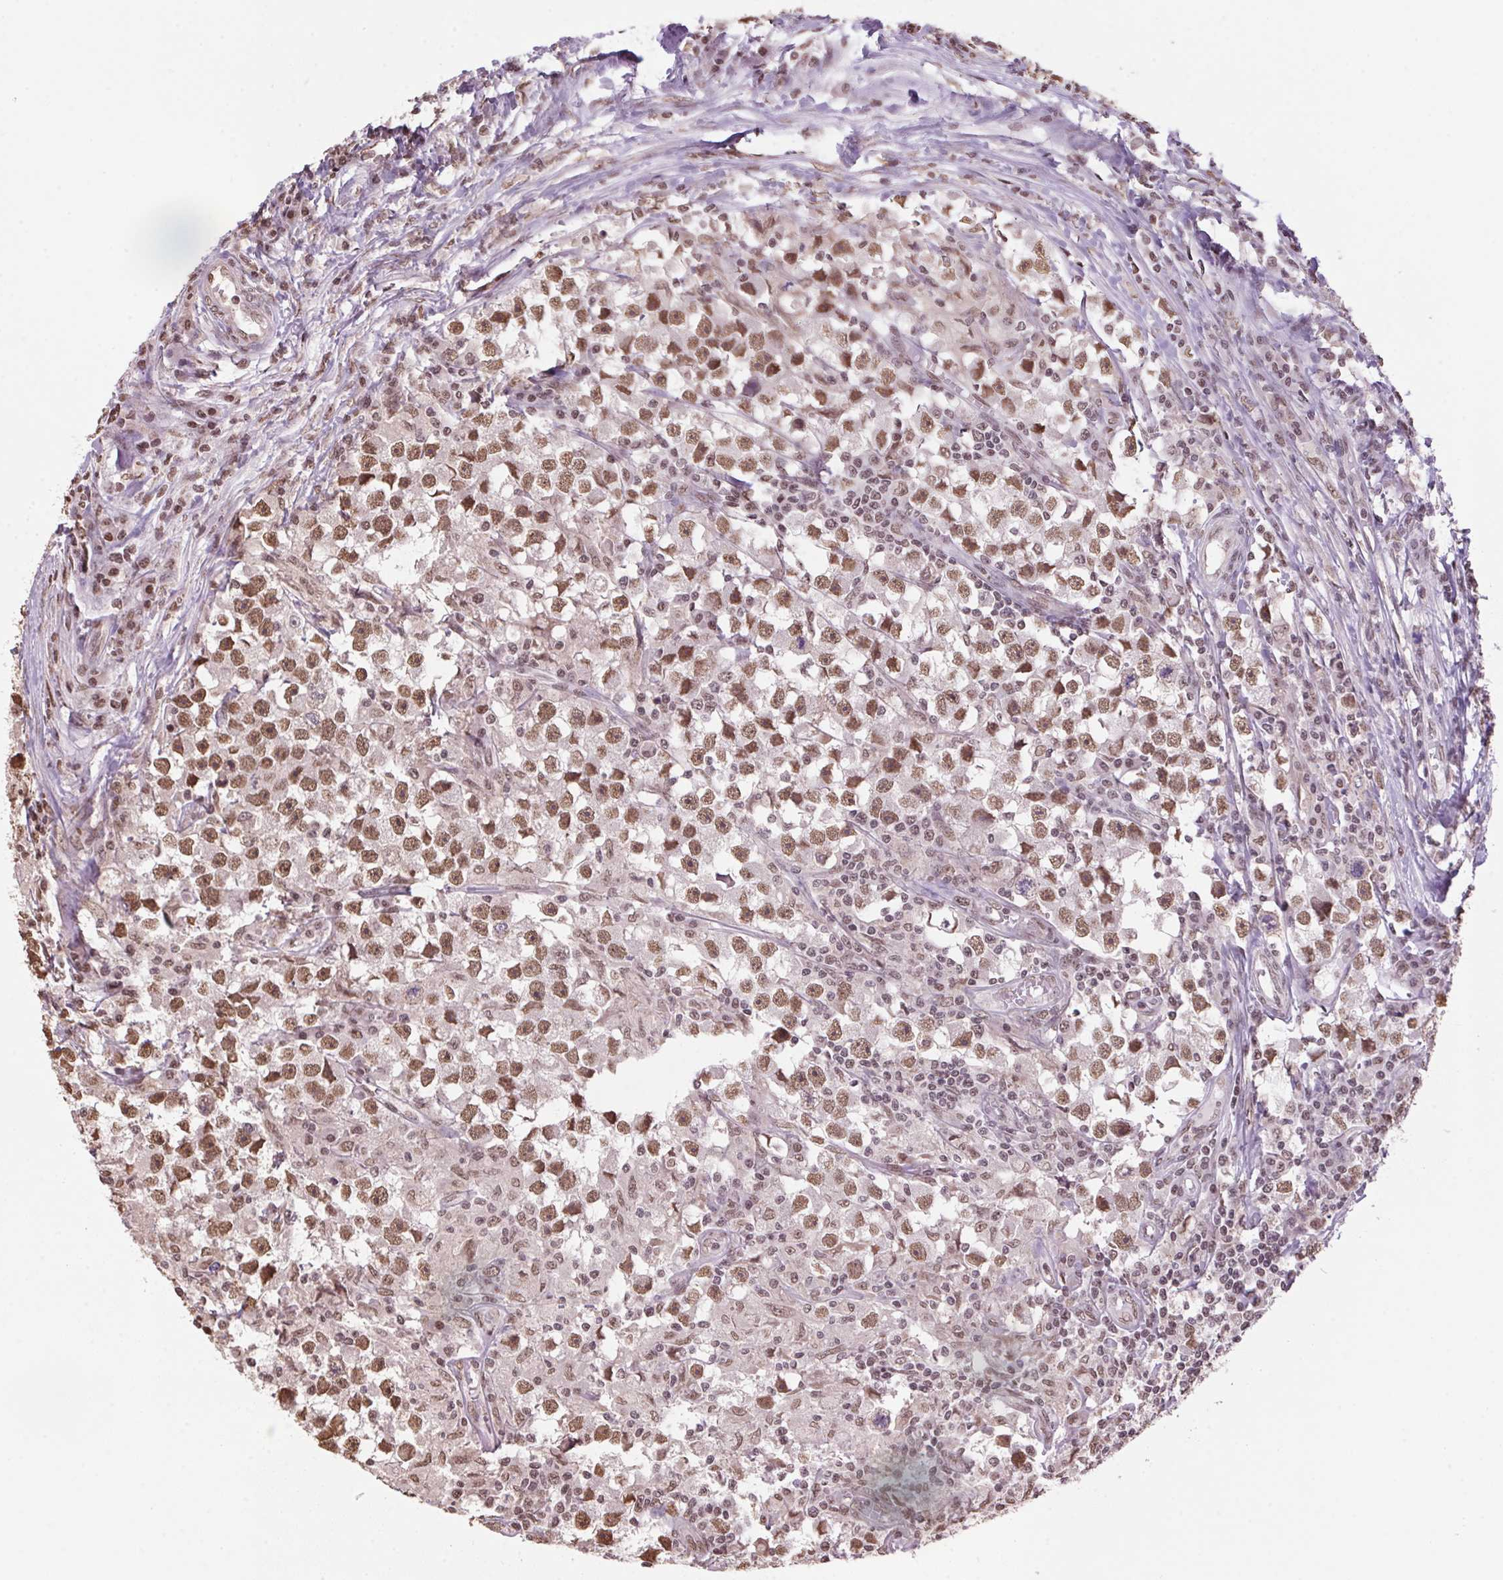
{"staining": {"intensity": "moderate", "quantity": ">75%", "location": "nuclear"}, "tissue": "testis cancer", "cell_type": "Tumor cells", "image_type": "cancer", "snomed": [{"axis": "morphology", "description": "Seminoma, NOS"}, {"axis": "topography", "description": "Testis"}], "caption": "Immunohistochemistry (IHC) micrograph of neoplastic tissue: human seminoma (testis) stained using immunohistochemistry shows medium levels of moderate protein expression localized specifically in the nuclear of tumor cells, appearing as a nuclear brown color.", "gene": "VWA3B", "patient": {"sex": "male", "age": 33}}